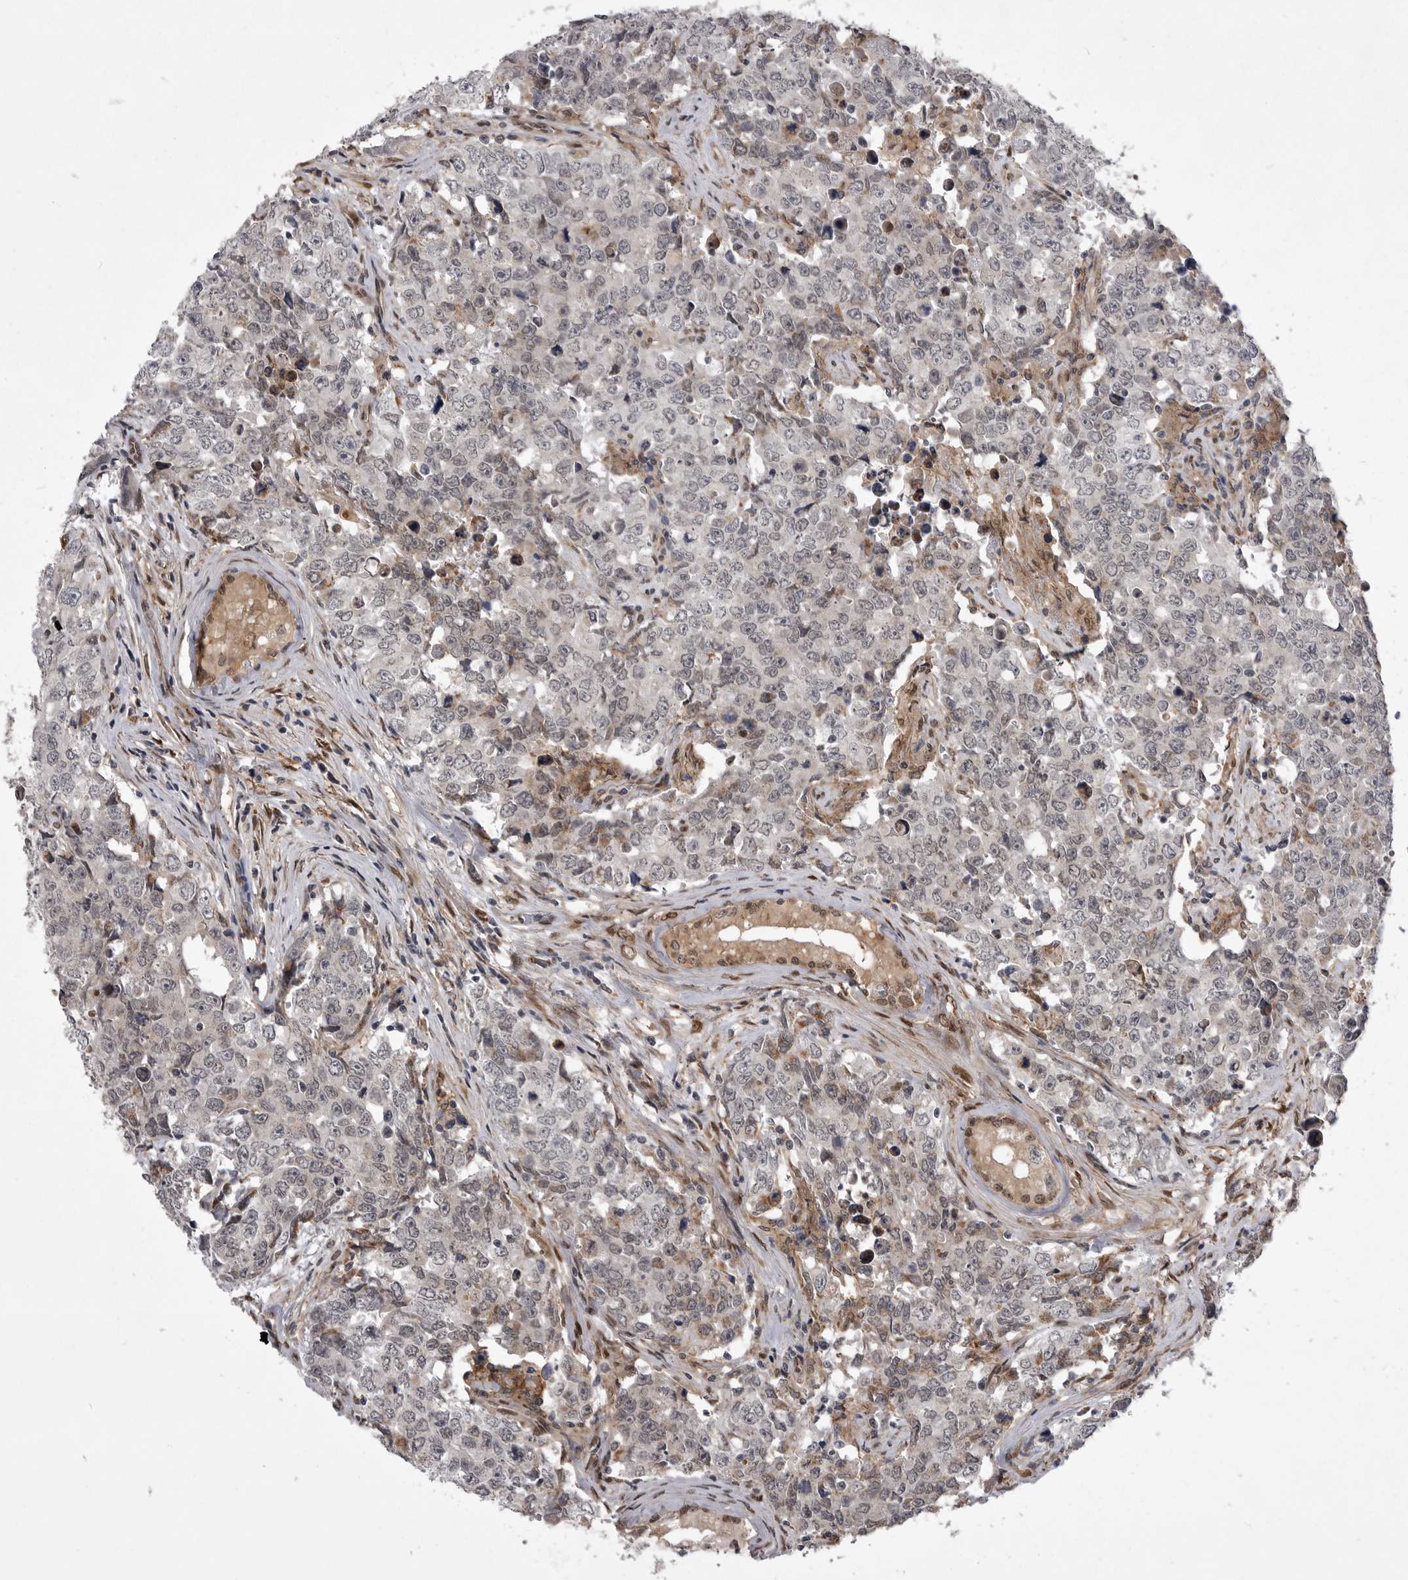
{"staining": {"intensity": "negative", "quantity": "none", "location": "none"}, "tissue": "testis cancer", "cell_type": "Tumor cells", "image_type": "cancer", "snomed": [{"axis": "morphology", "description": "Carcinoma, Embryonal, NOS"}, {"axis": "topography", "description": "Testis"}], "caption": "High power microscopy photomicrograph of an immunohistochemistry (IHC) photomicrograph of testis embryonal carcinoma, revealing no significant expression in tumor cells.", "gene": "ABL1", "patient": {"sex": "male", "age": 28}}